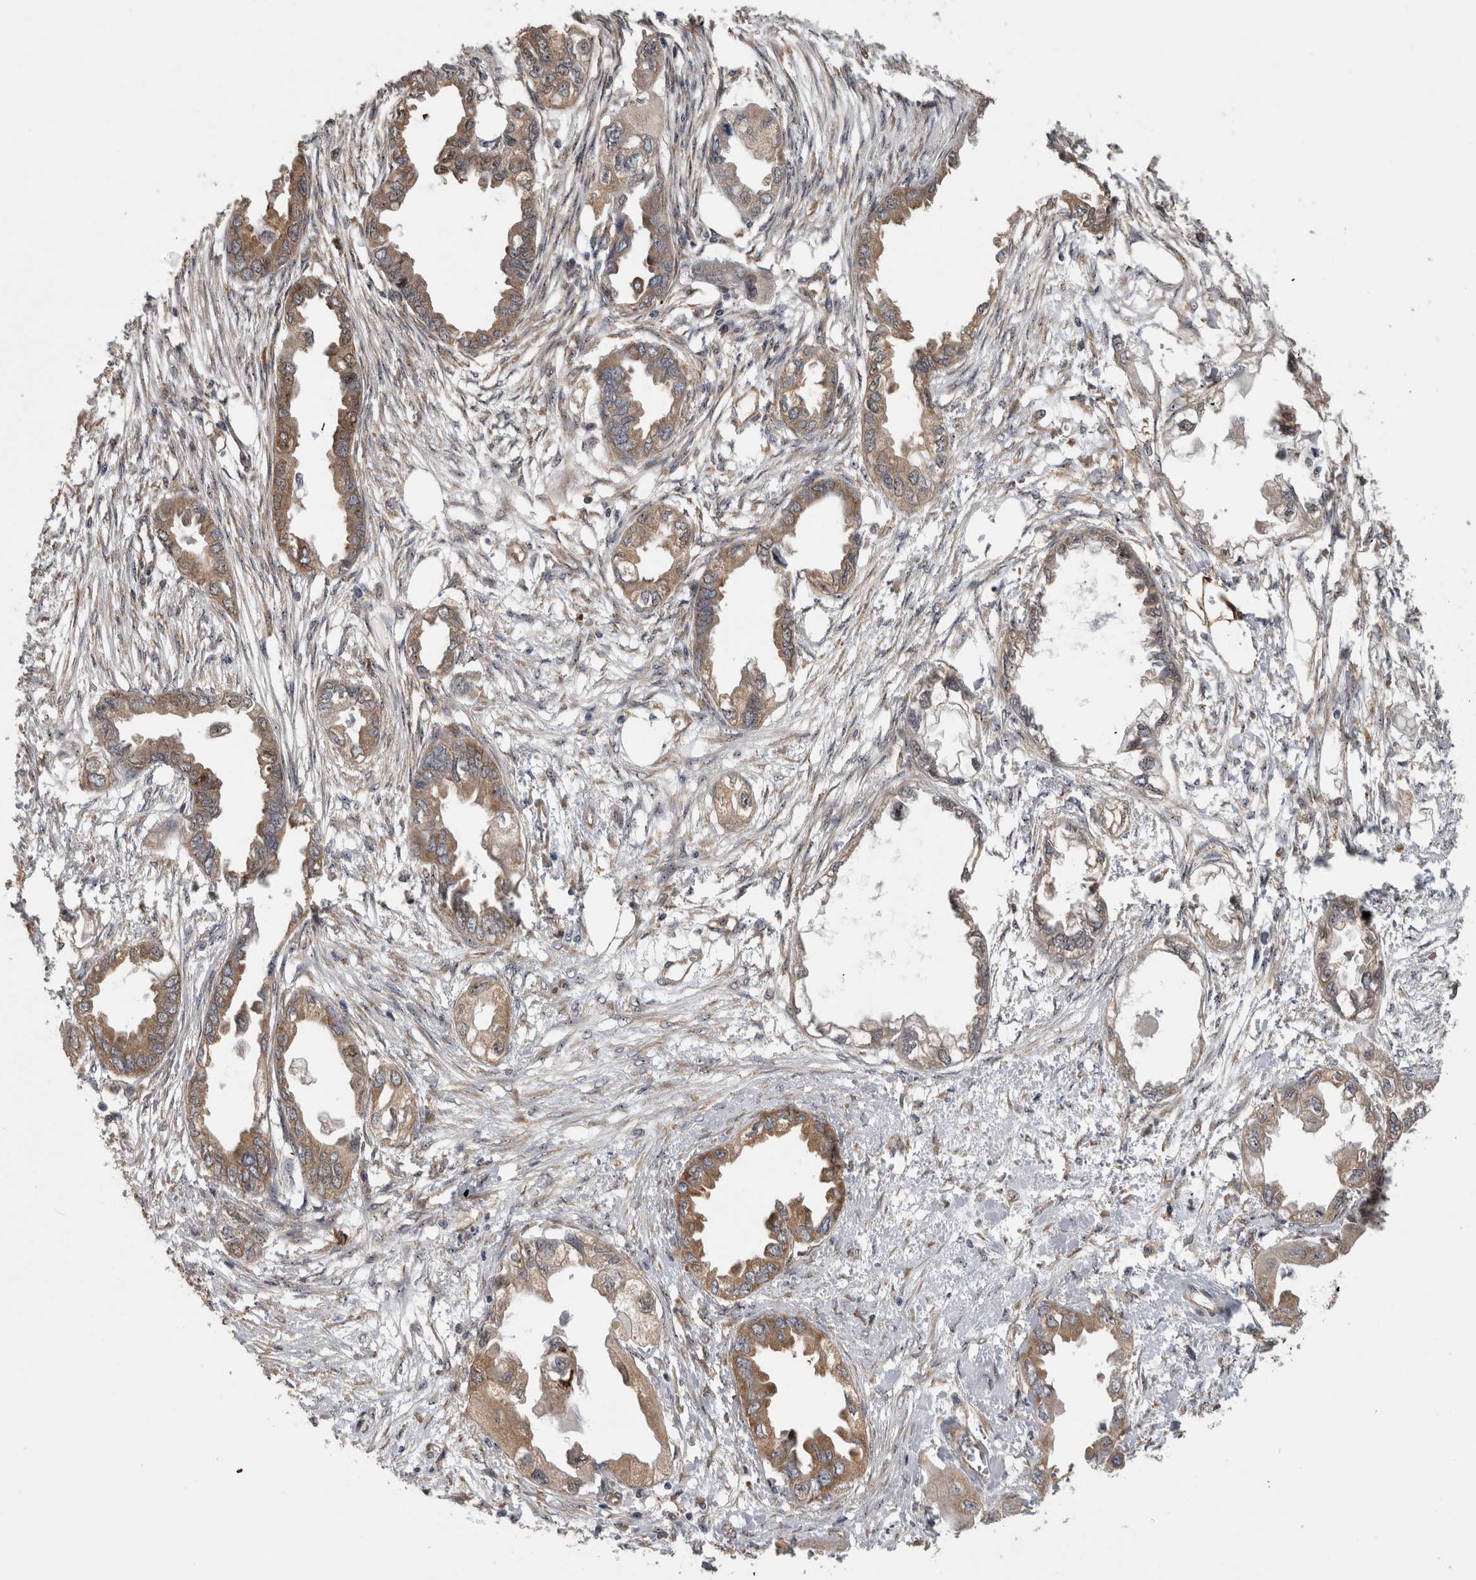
{"staining": {"intensity": "moderate", "quantity": ">75%", "location": "cytoplasmic/membranous"}, "tissue": "endometrial cancer", "cell_type": "Tumor cells", "image_type": "cancer", "snomed": [{"axis": "morphology", "description": "Adenocarcinoma, NOS"}, {"axis": "morphology", "description": "Adenocarcinoma, metastatic, NOS"}, {"axis": "topography", "description": "Adipose tissue"}, {"axis": "topography", "description": "Endometrium"}], "caption": "Human endometrial cancer (adenocarcinoma) stained with a protein marker shows moderate staining in tumor cells.", "gene": "ATXN2", "patient": {"sex": "female", "age": 67}}